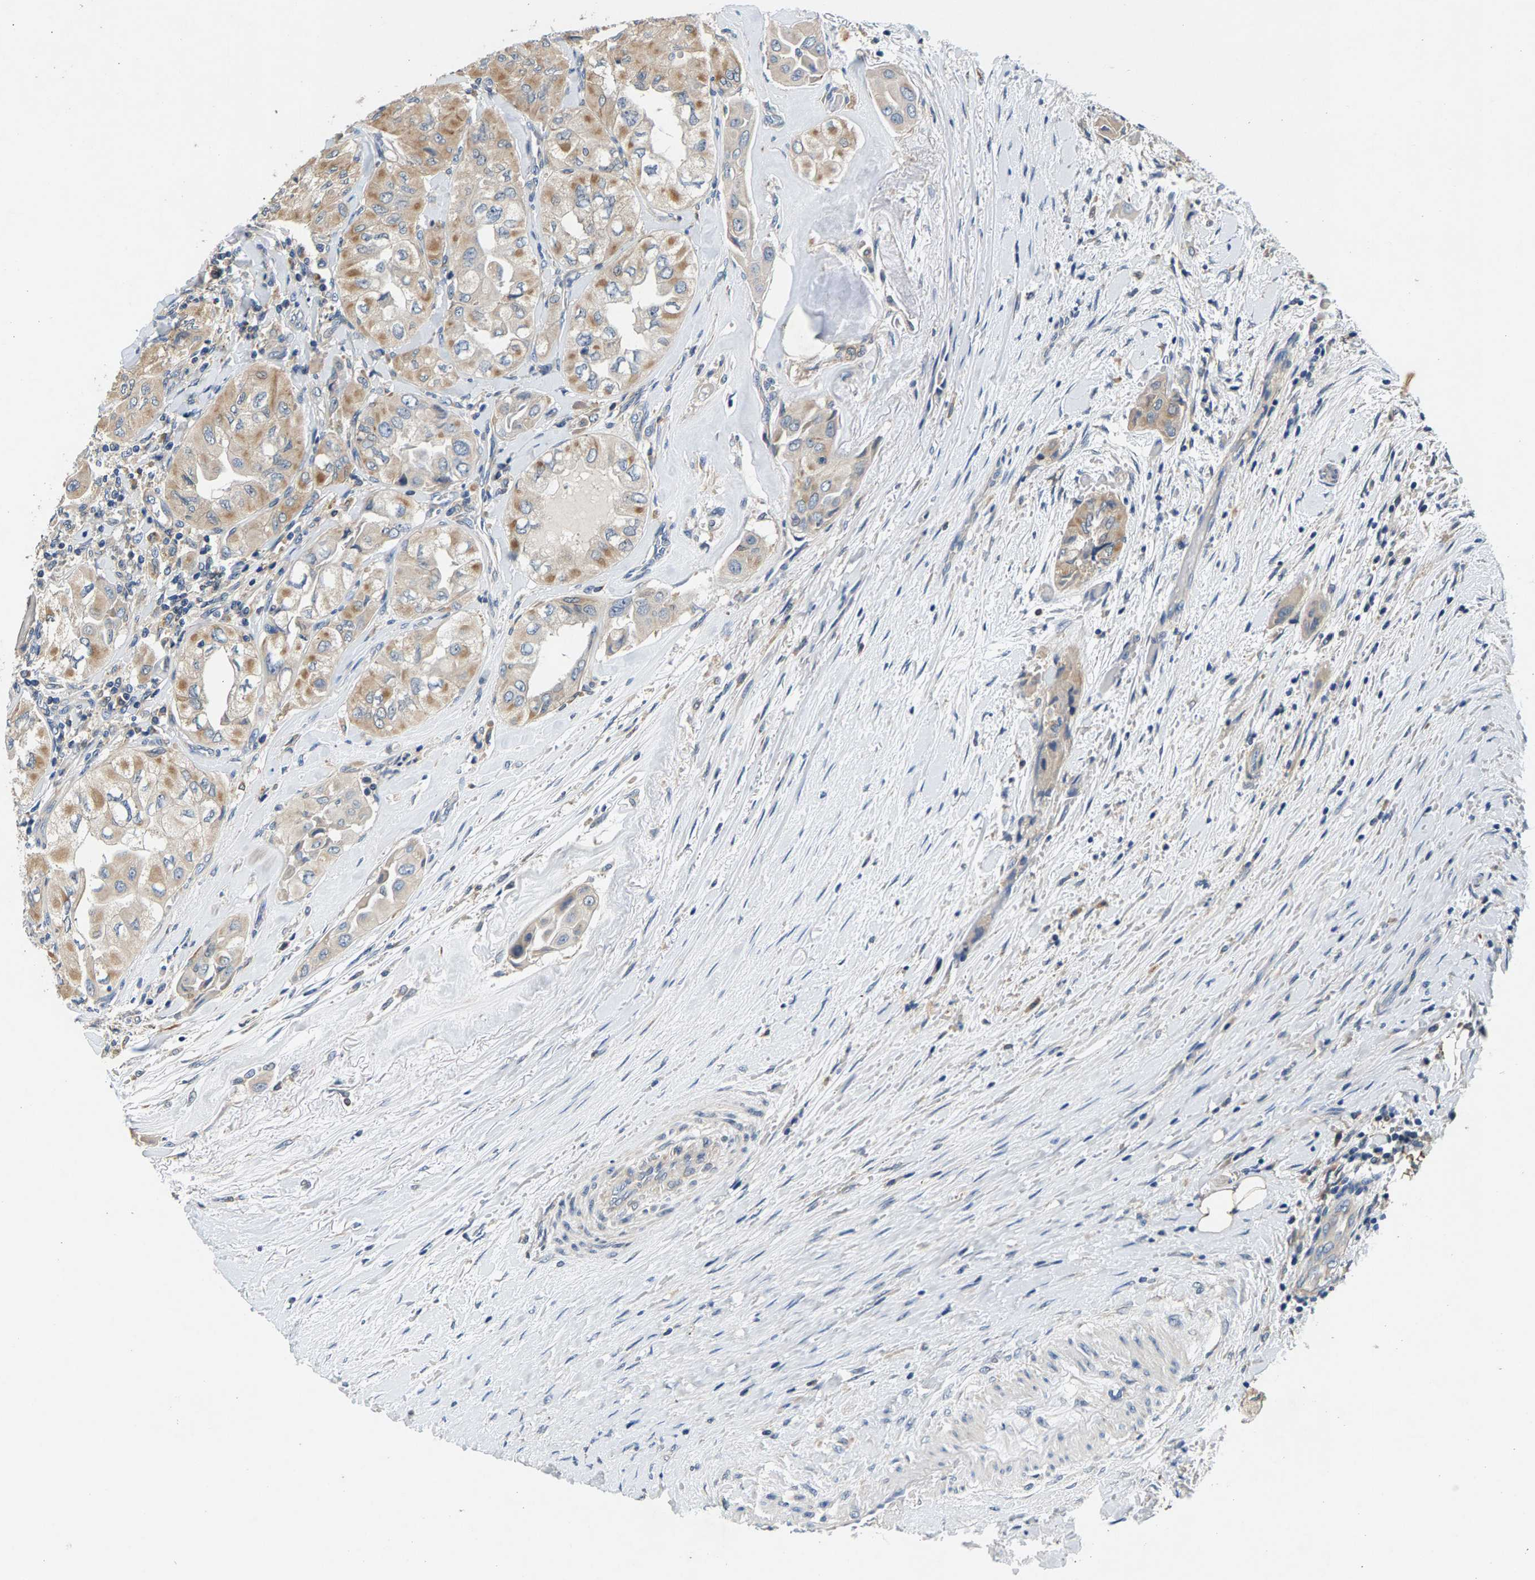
{"staining": {"intensity": "weak", "quantity": ">75%", "location": "cytoplasmic/membranous"}, "tissue": "thyroid cancer", "cell_type": "Tumor cells", "image_type": "cancer", "snomed": [{"axis": "morphology", "description": "Papillary adenocarcinoma, NOS"}, {"axis": "topography", "description": "Thyroid gland"}], "caption": "There is low levels of weak cytoplasmic/membranous expression in tumor cells of thyroid cancer, as demonstrated by immunohistochemical staining (brown color).", "gene": "NT5C", "patient": {"sex": "female", "age": 59}}